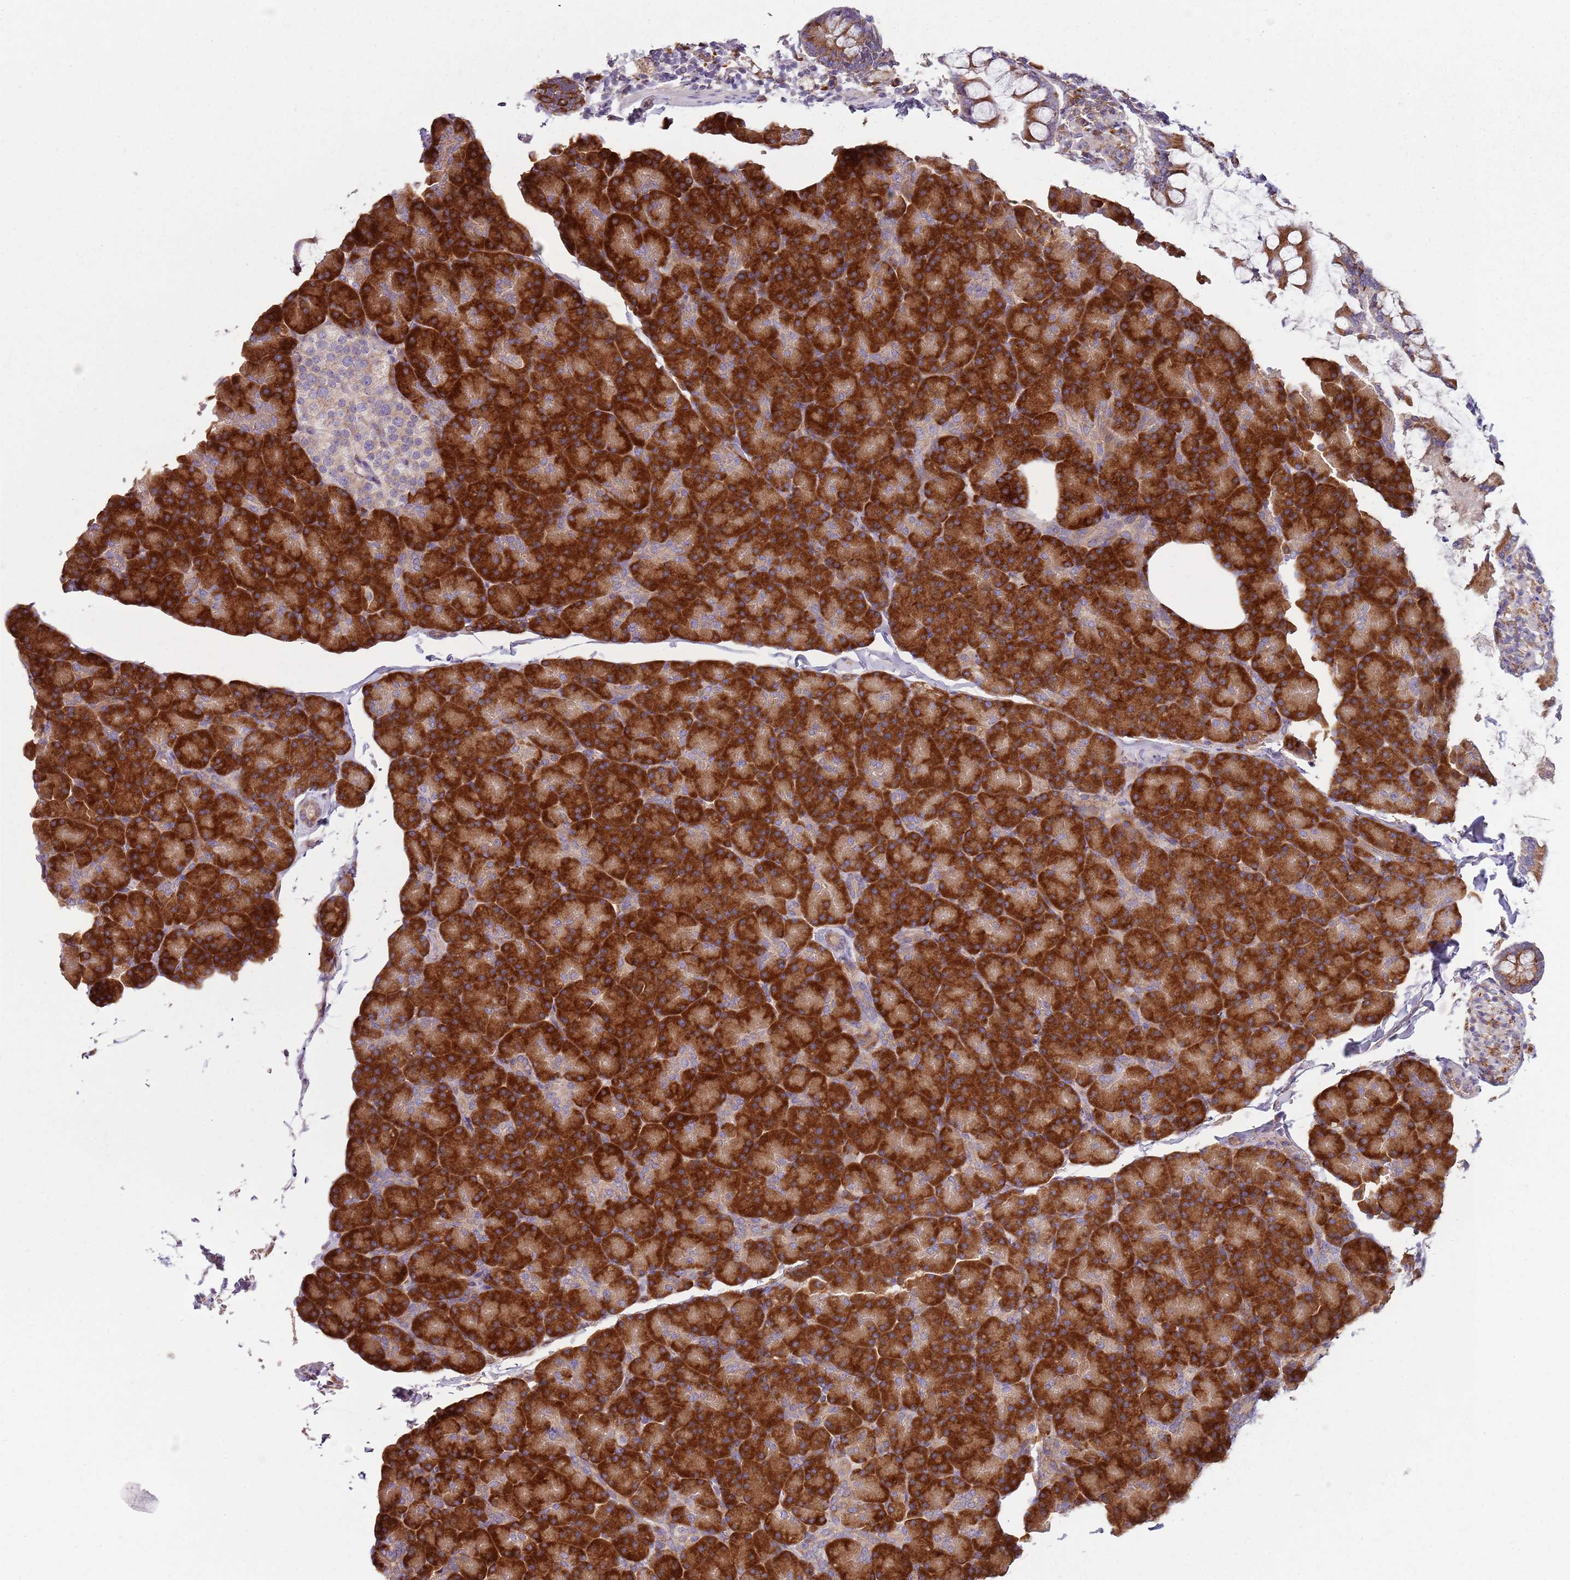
{"staining": {"intensity": "strong", "quantity": ">75%", "location": "cytoplasmic/membranous"}, "tissue": "pancreas", "cell_type": "Exocrine glandular cells", "image_type": "normal", "snomed": [{"axis": "morphology", "description": "Normal tissue, NOS"}, {"axis": "topography", "description": "Pancreas"}], "caption": "This micrograph displays immunohistochemistry staining of benign human pancreas, with high strong cytoplasmic/membranous expression in about >75% of exocrine glandular cells.", "gene": "SPATA2", "patient": {"sex": "female", "age": 43}}